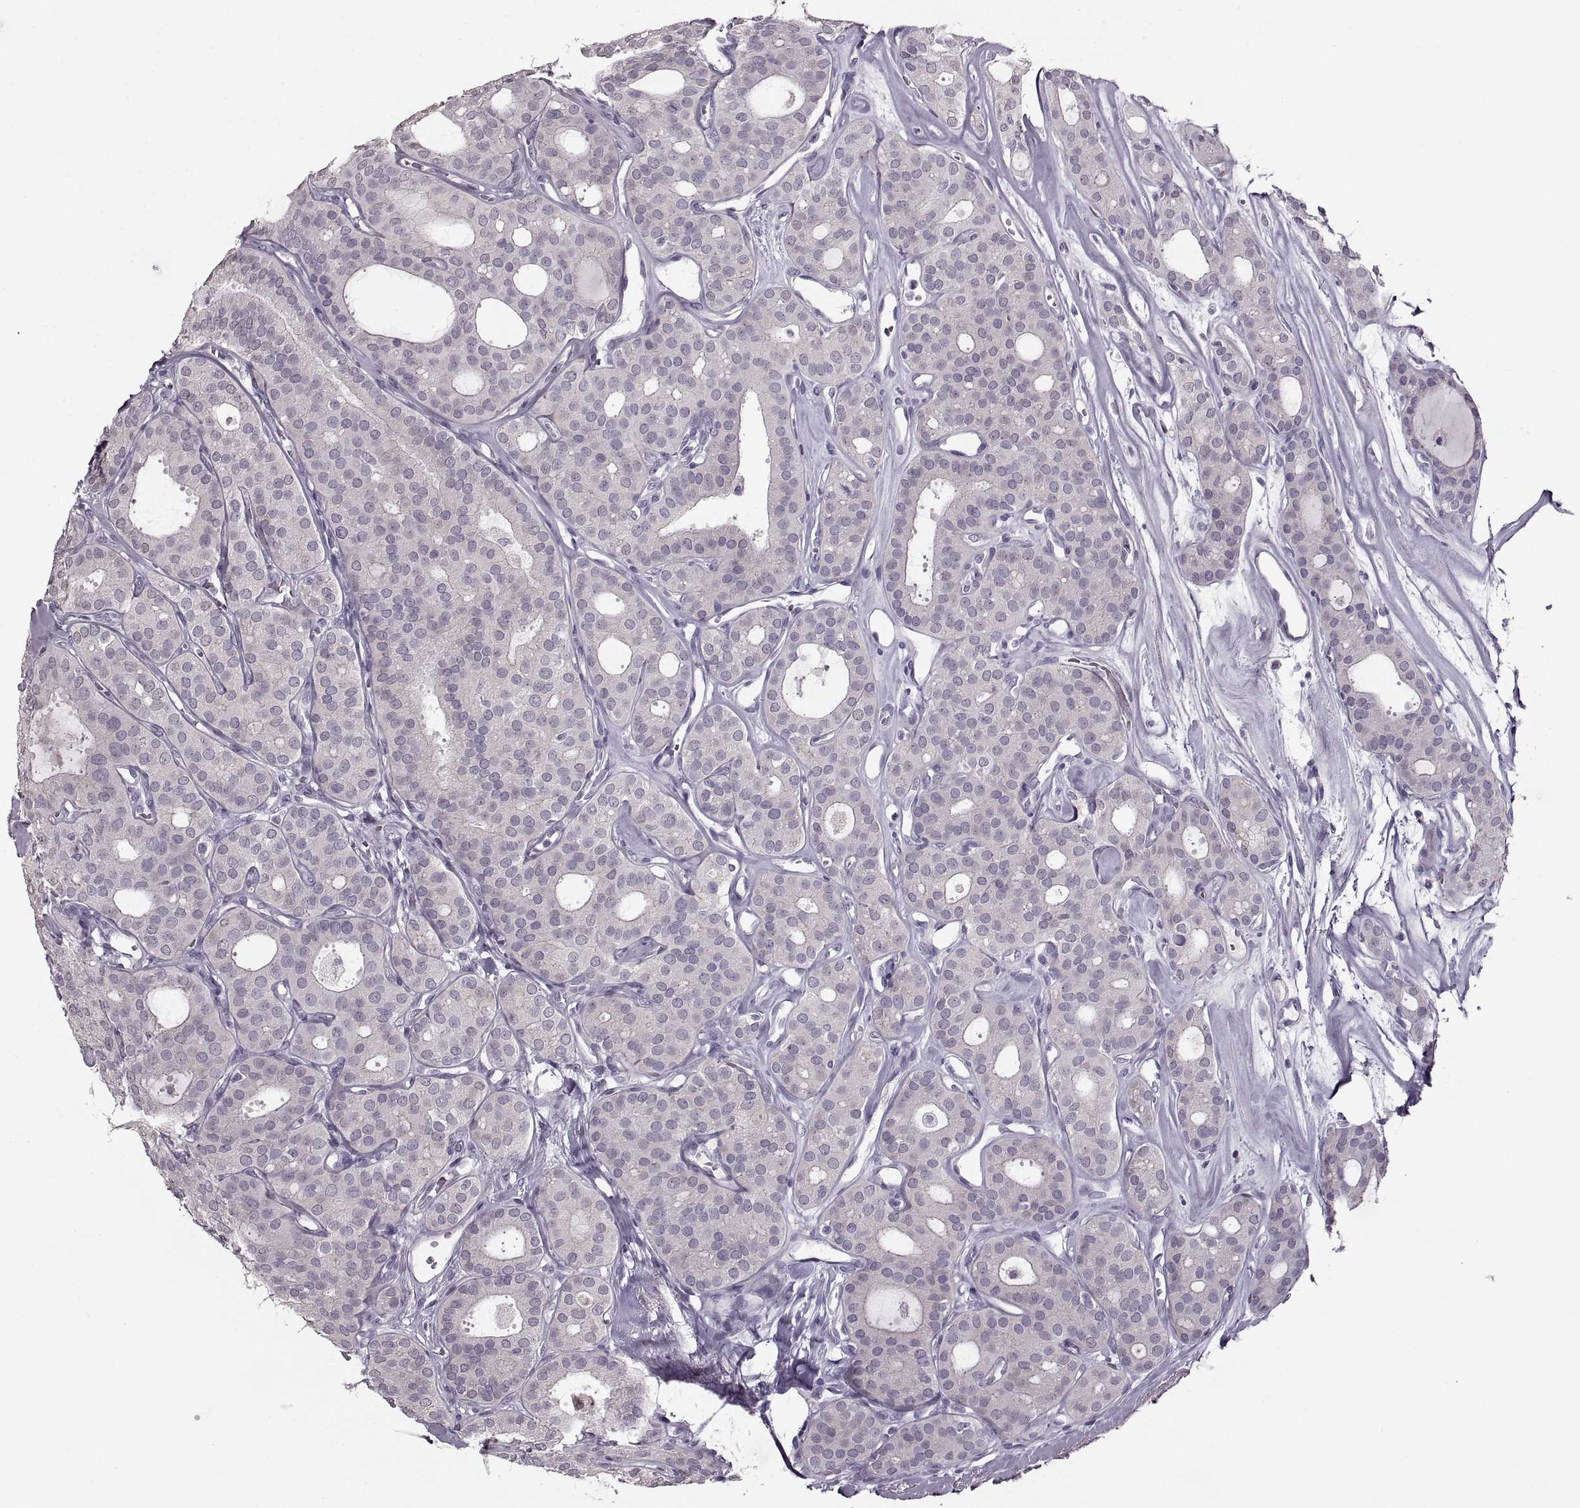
{"staining": {"intensity": "negative", "quantity": "none", "location": "none"}, "tissue": "thyroid cancer", "cell_type": "Tumor cells", "image_type": "cancer", "snomed": [{"axis": "morphology", "description": "Follicular adenoma carcinoma, NOS"}, {"axis": "topography", "description": "Thyroid gland"}], "caption": "High magnification brightfield microscopy of thyroid follicular adenoma carcinoma stained with DAB (3,3'-diaminobenzidine) (brown) and counterstained with hematoxylin (blue): tumor cells show no significant positivity.", "gene": "CNTN1", "patient": {"sex": "male", "age": 75}}